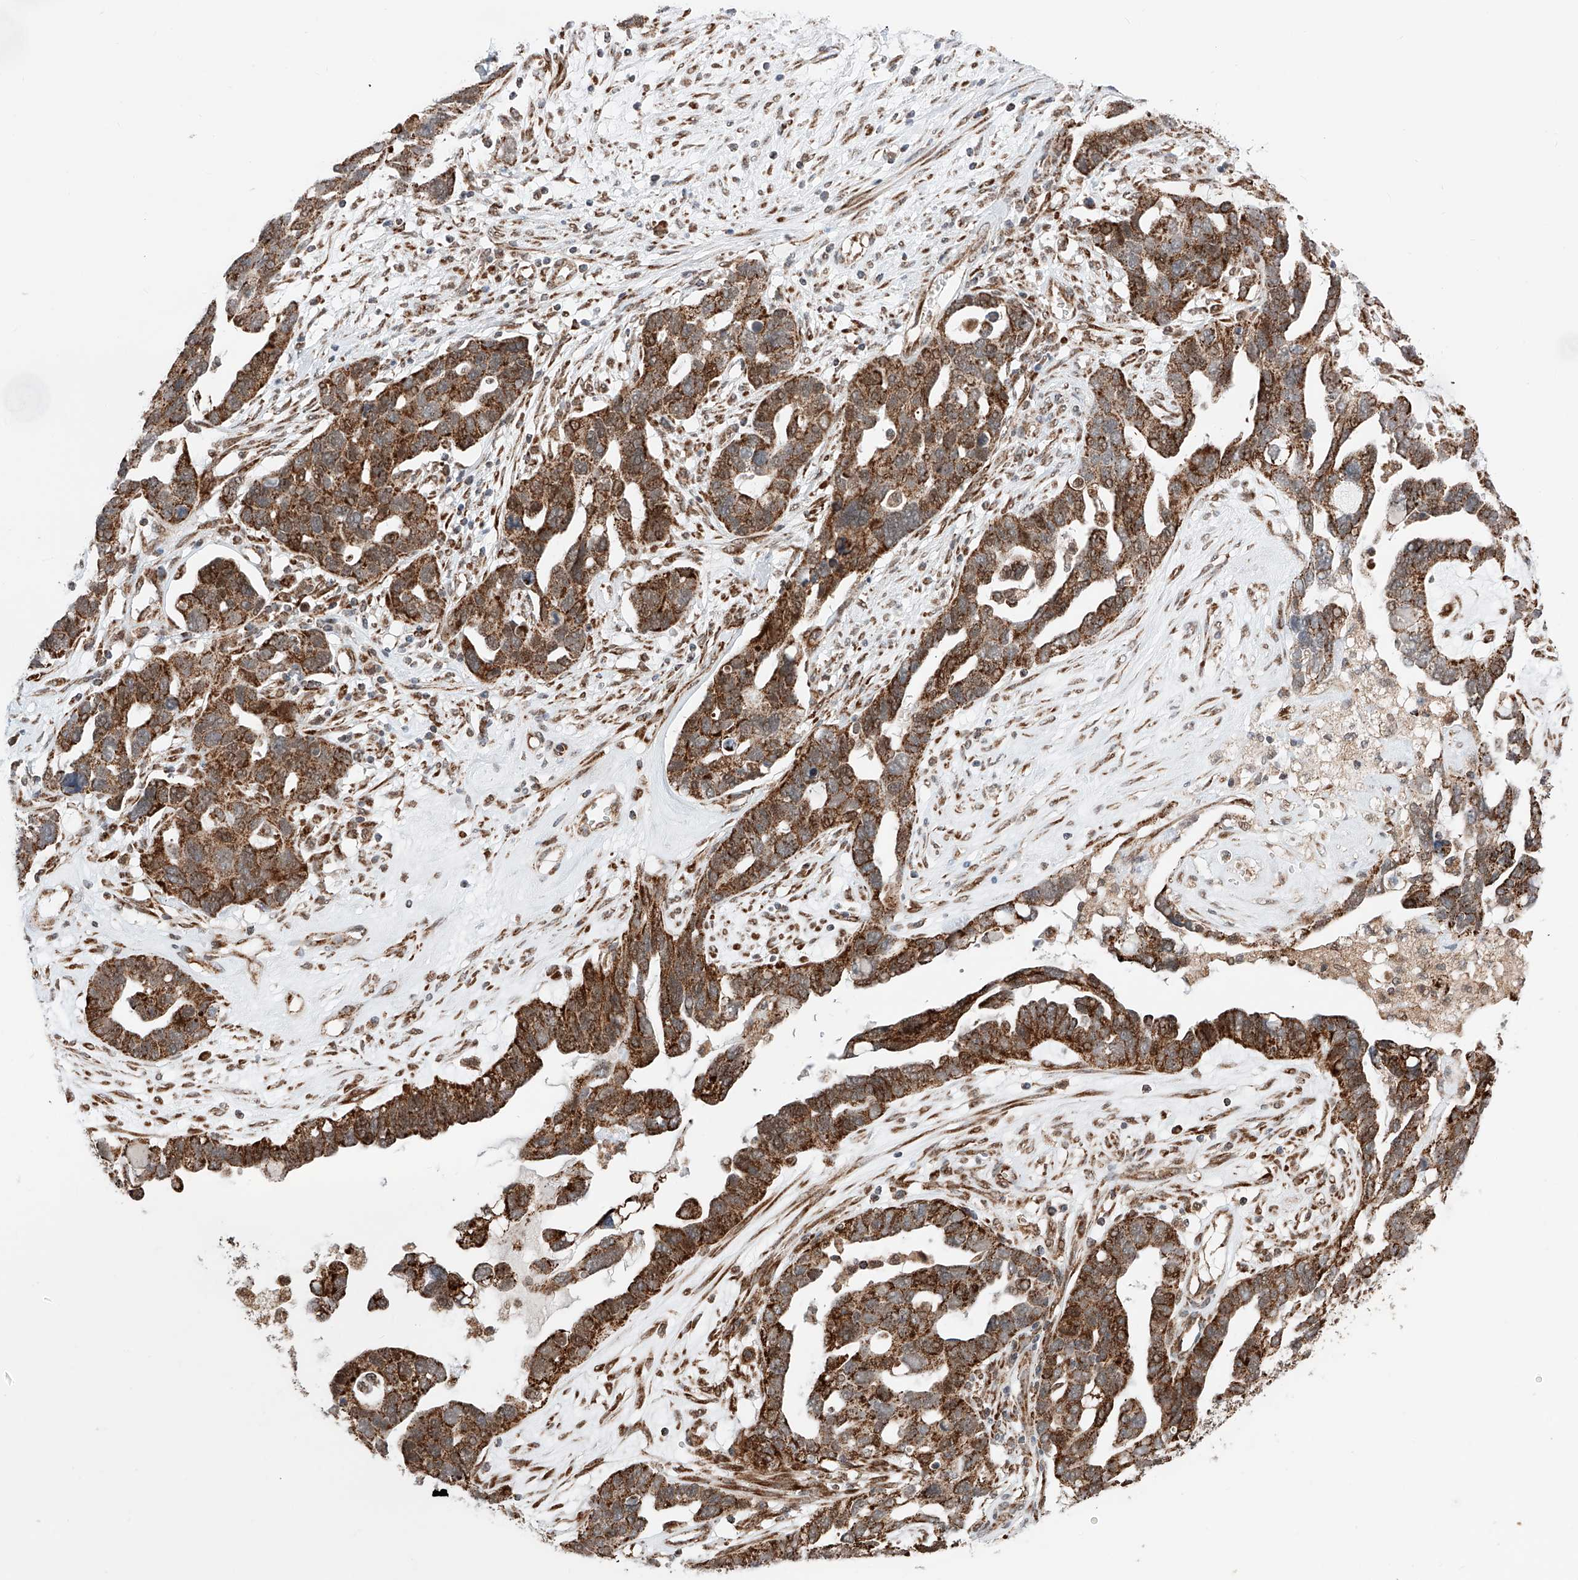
{"staining": {"intensity": "strong", "quantity": ">75%", "location": "cytoplasmic/membranous"}, "tissue": "ovarian cancer", "cell_type": "Tumor cells", "image_type": "cancer", "snomed": [{"axis": "morphology", "description": "Cystadenocarcinoma, serous, NOS"}, {"axis": "topography", "description": "Ovary"}], "caption": "Human ovarian serous cystadenocarcinoma stained with a brown dye demonstrates strong cytoplasmic/membranous positive expression in about >75% of tumor cells.", "gene": "ZSCAN29", "patient": {"sex": "female", "age": 54}}